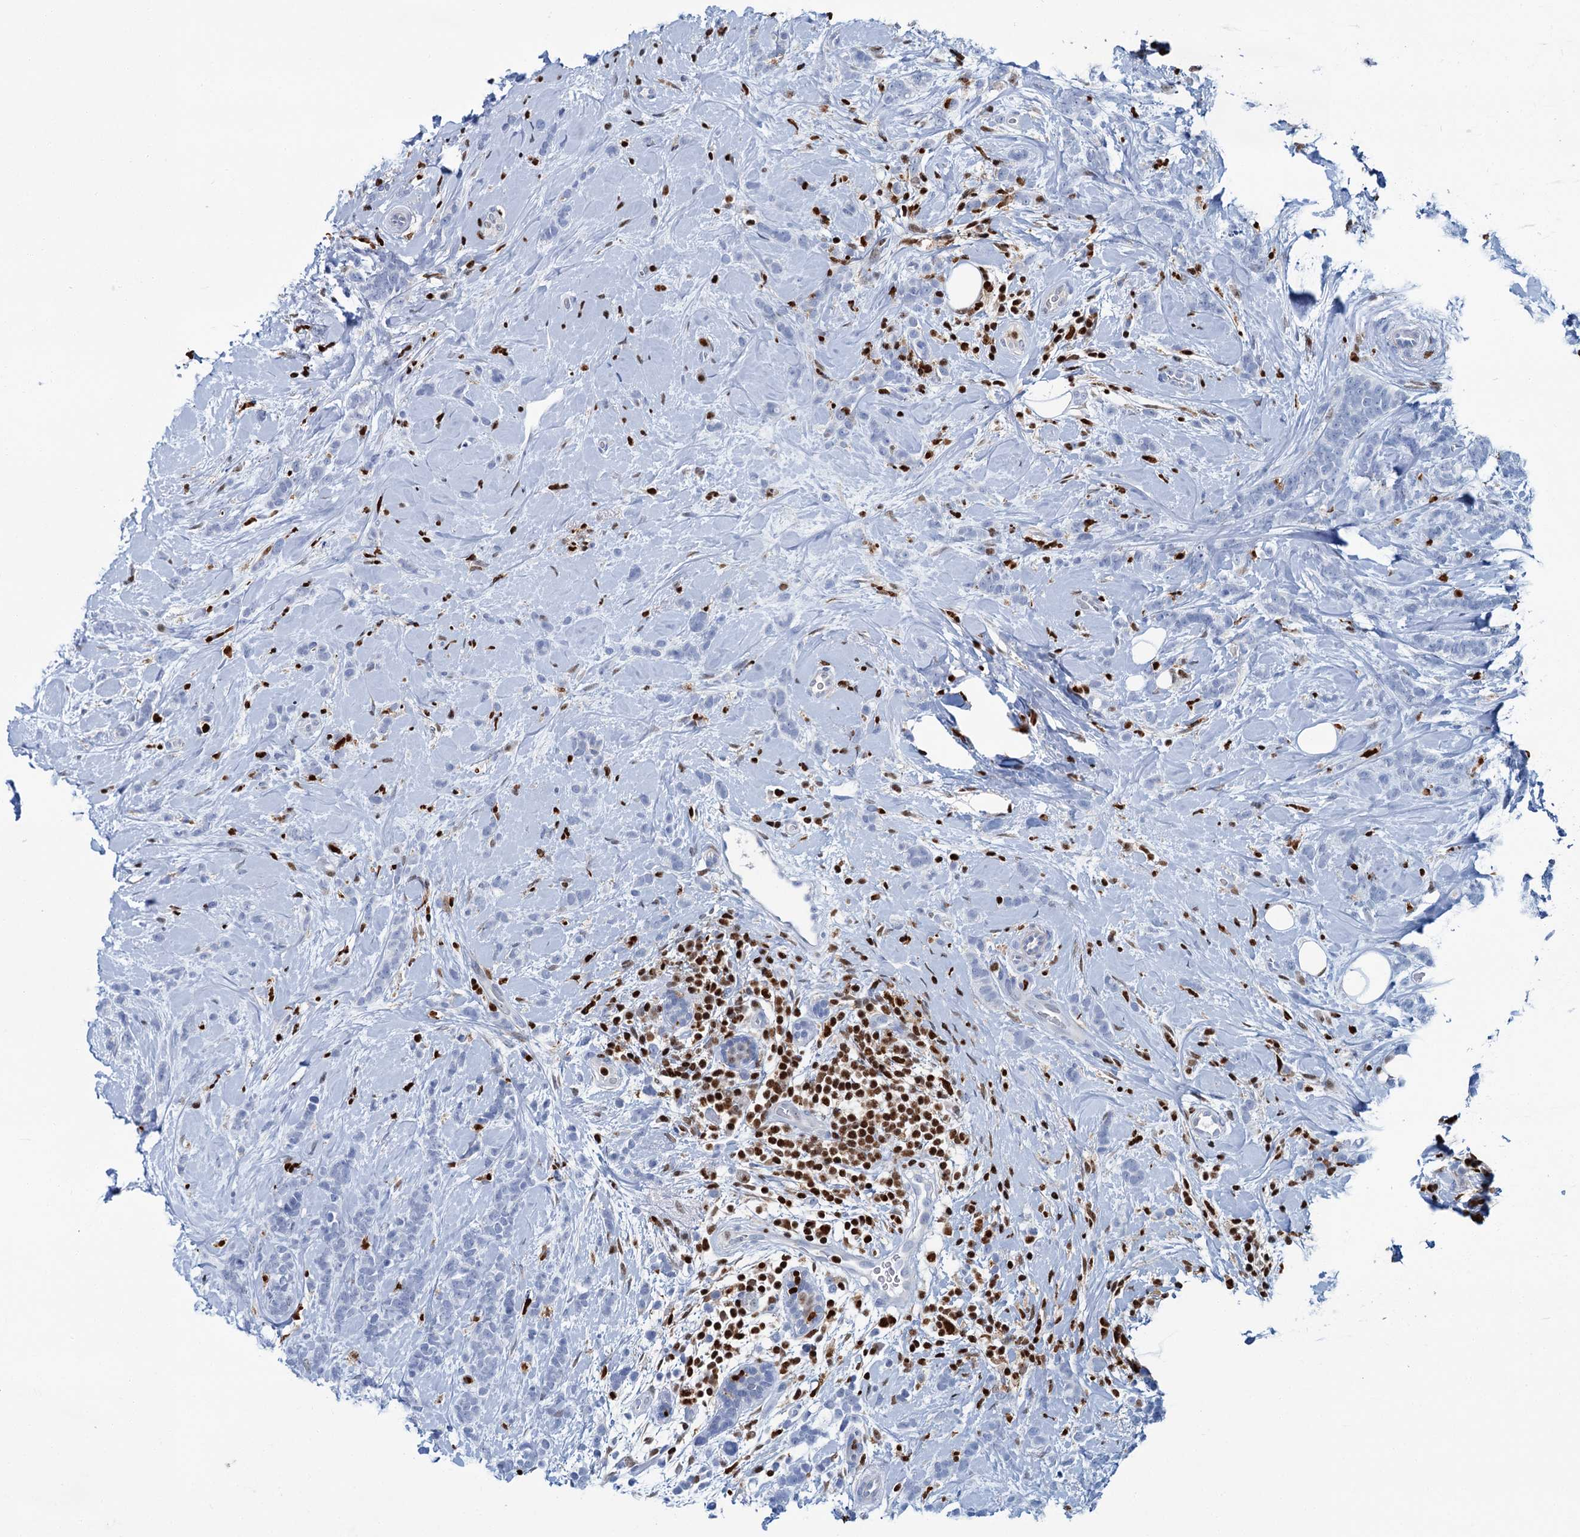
{"staining": {"intensity": "negative", "quantity": "none", "location": "none"}, "tissue": "breast cancer", "cell_type": "Tumor cells", "image_type": "cancer", "snomed": [{"axis": "morphology", "description": "Lobular carcinoma"}, {"axis": "topography", "description": "Breast"}], "caption": "High power microscopy micrograph of an IHC histopathology image of lobular carcinoma (breast), revealing no significant expression in tumor cells. The staining is performed using DAB brown chromogen with nuclei counter-stained in using hematoxylin.", "gene": "CELF2", "patient": {"sex": "female", "age": 58}}